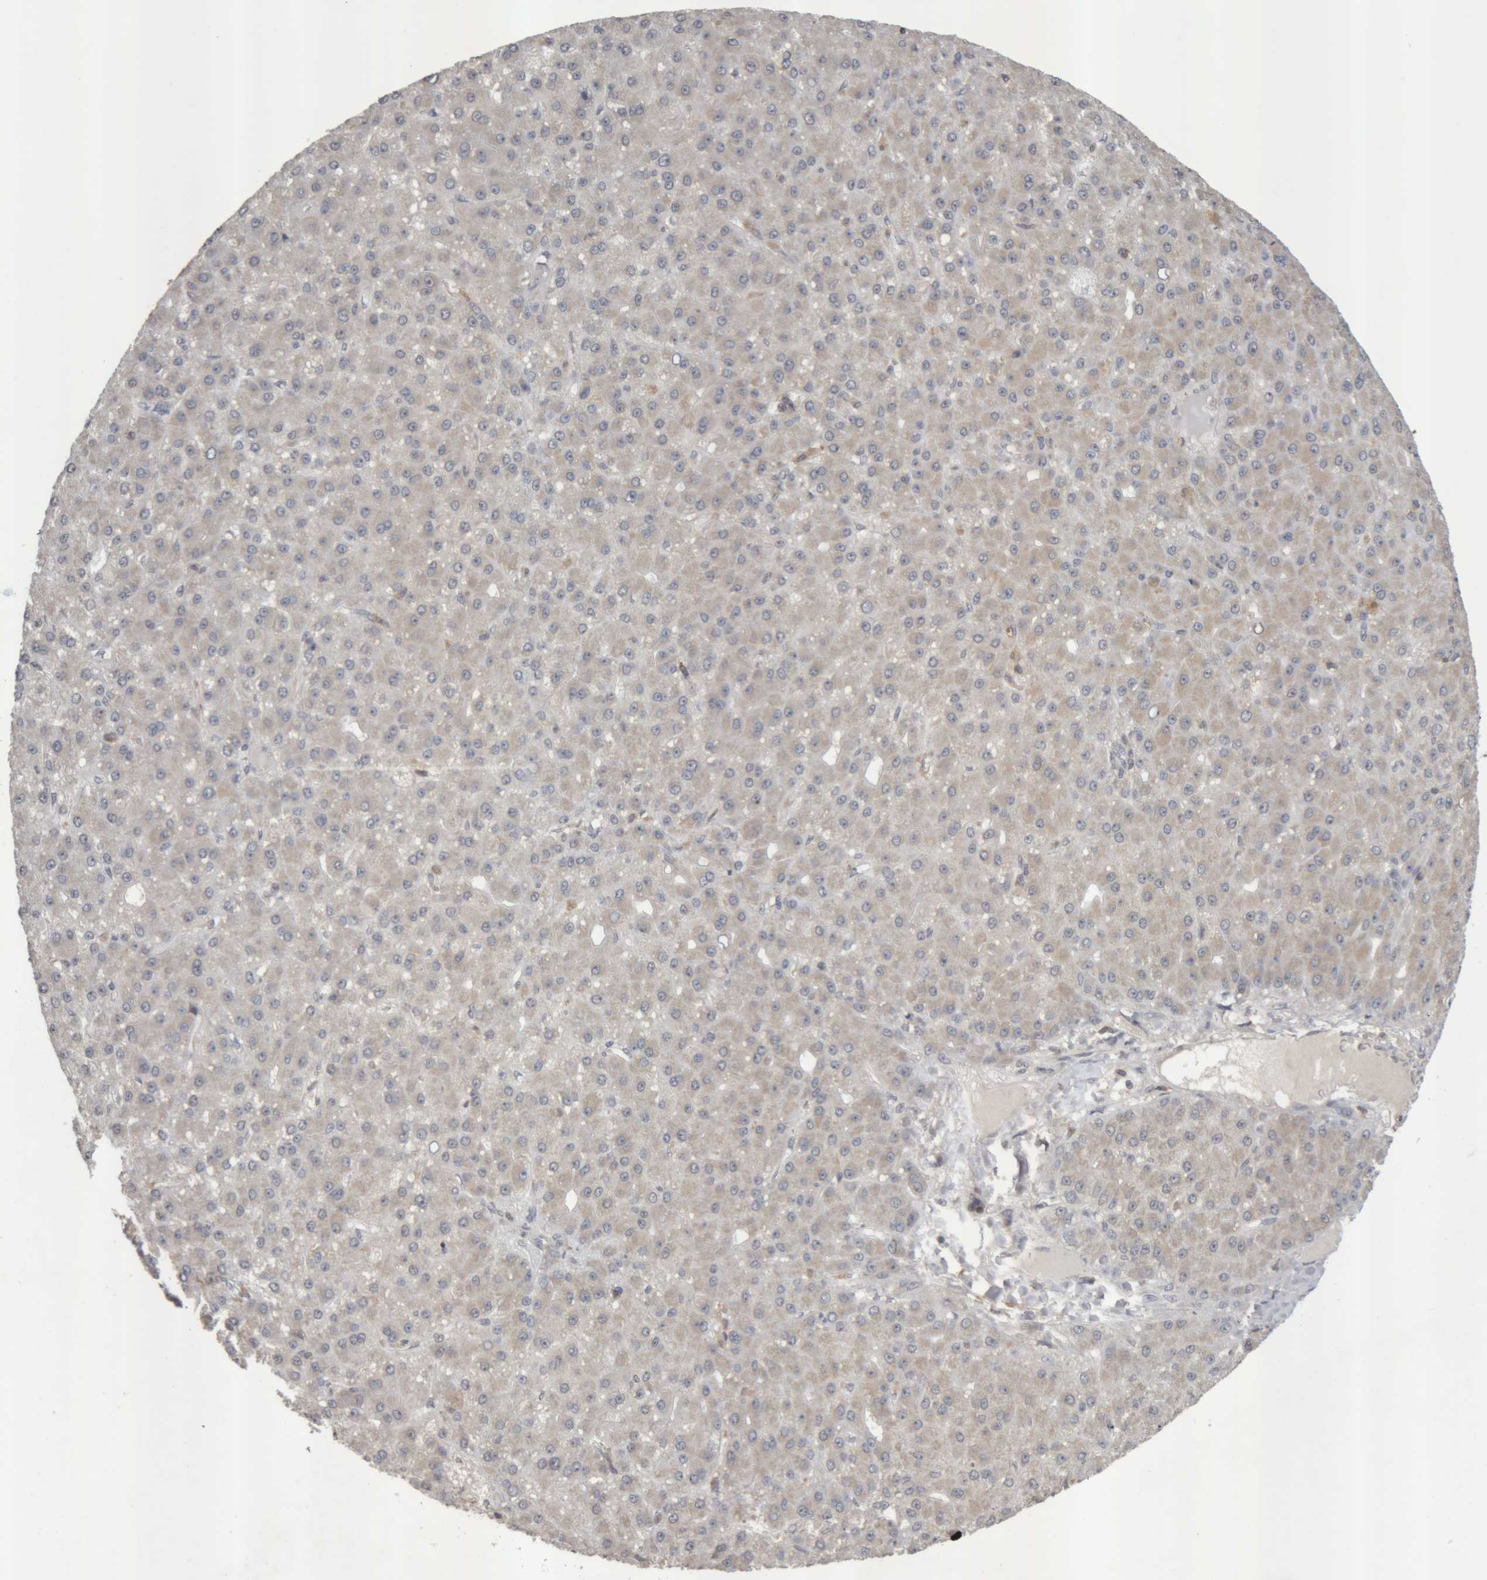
{"staining": {"intensity": "negative", "quantity": "none", "location": "none"}, "tissue": "liver cancer", "cell_type": "Tumor cells", "image_type": "cancer", "snomed": [{"axis": "morphology", "description": "Carcinoma, Hepatocellular, NOS"}, {"axis": "topography", "description": "Liver"}], "caption": "Immunohistochemistry (IHC) of liver cancer (hepatocellular carcinoma) shows no staining in tumor cells.", "gene": "NFATC2", "patient": {"sex": "male", "age": 67}}